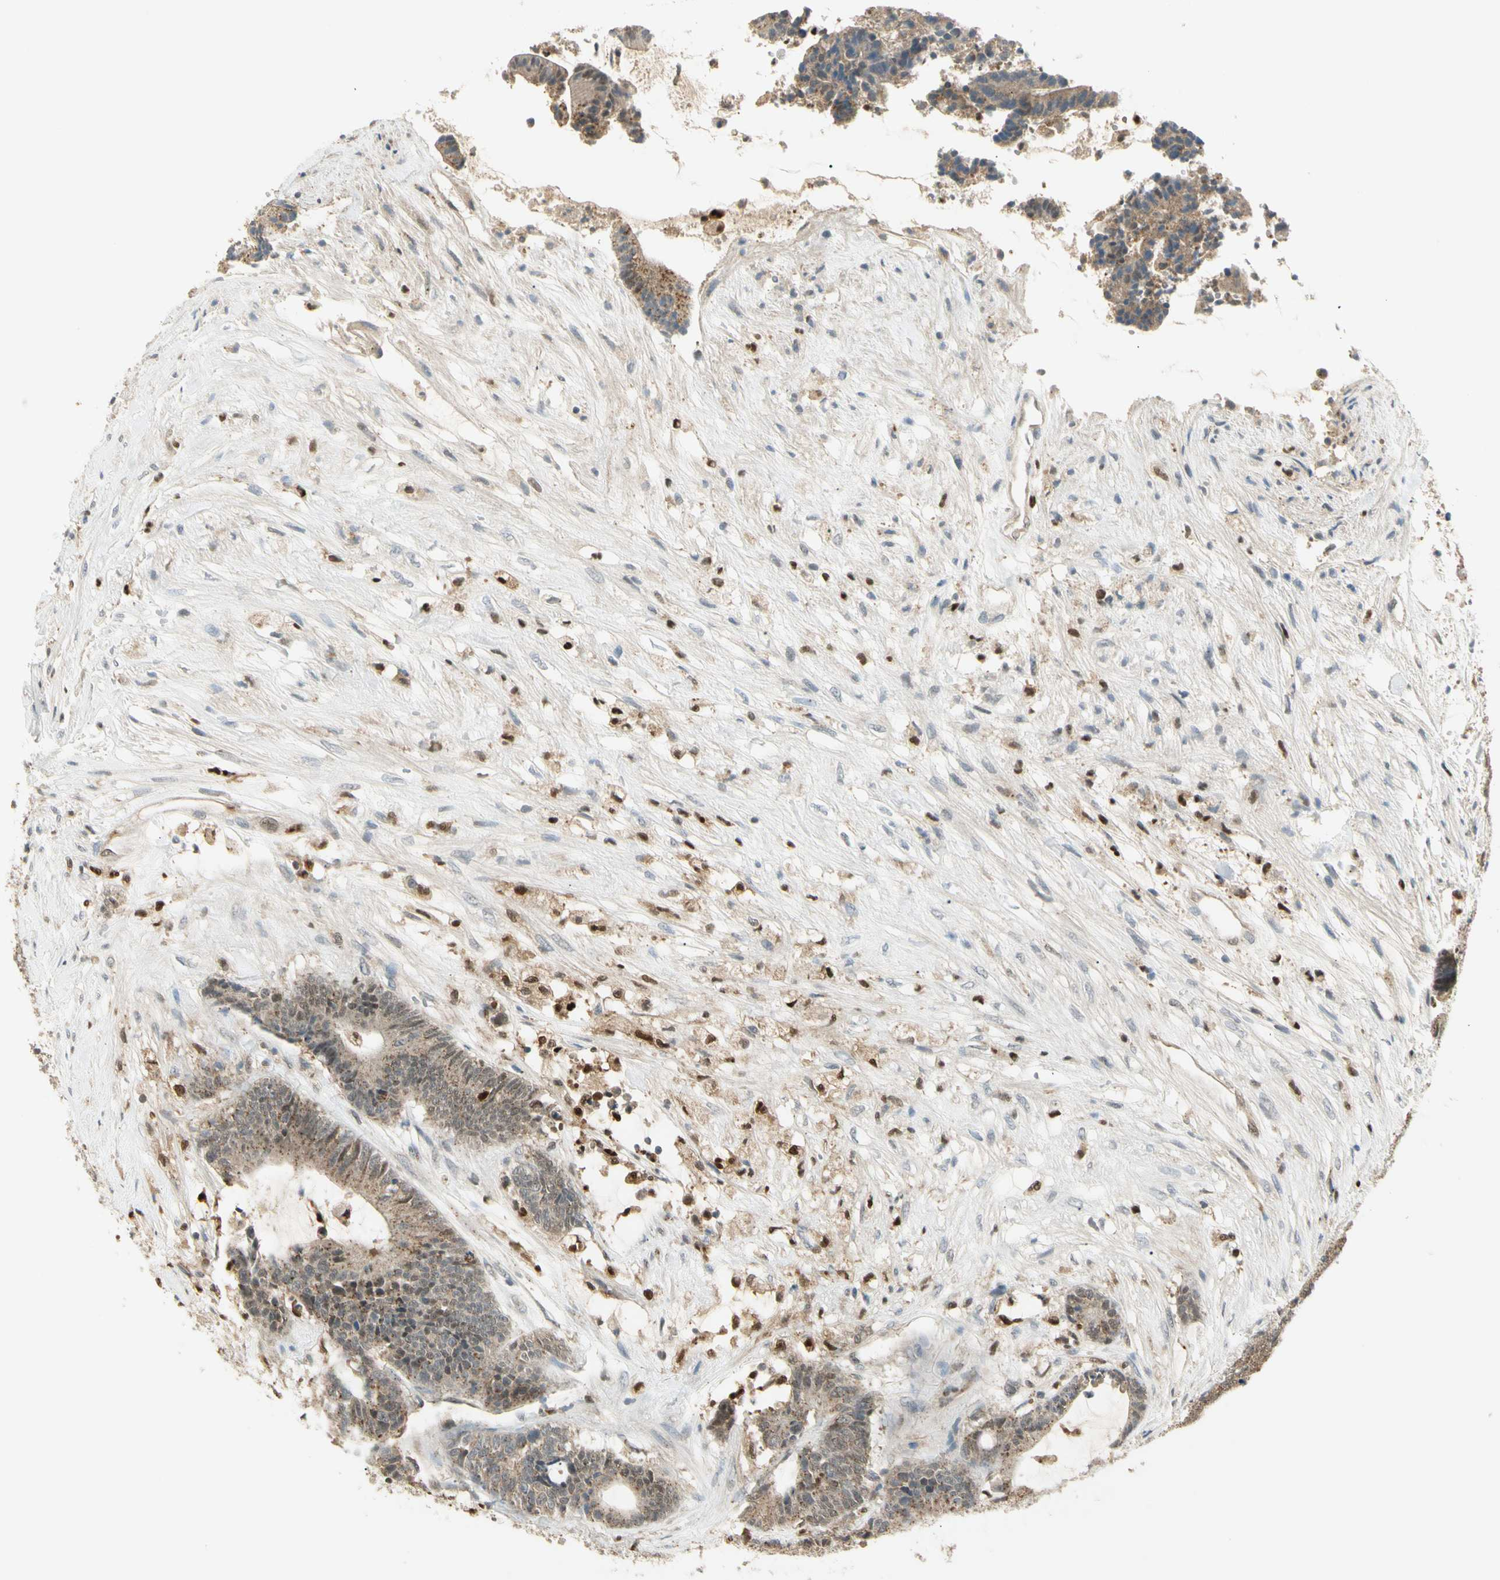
{"staining": {"intensity": "weak", "quantity": "25%-75%", "location": "cytoplasmic/membranous"}, "tissue": "colorectal cancer", "cell_type": "Tumor cells", "image_type": "cancer", "snomed": [{"axis": "morphology", "description": "Adenocarcinoma, NOS"}, {"axis": "topography", "description": "Colon"}], "caption": "Immunohistochemistry (DAB (3,3'-diaminobenzidine)) staining of colorectal cancer displays weak cytoplasmic/membranous protein positivity in approximately 25%-75% of tumor cells.", "gene": "LTA4H", "patient": {"sex": "female", "age": 84}}